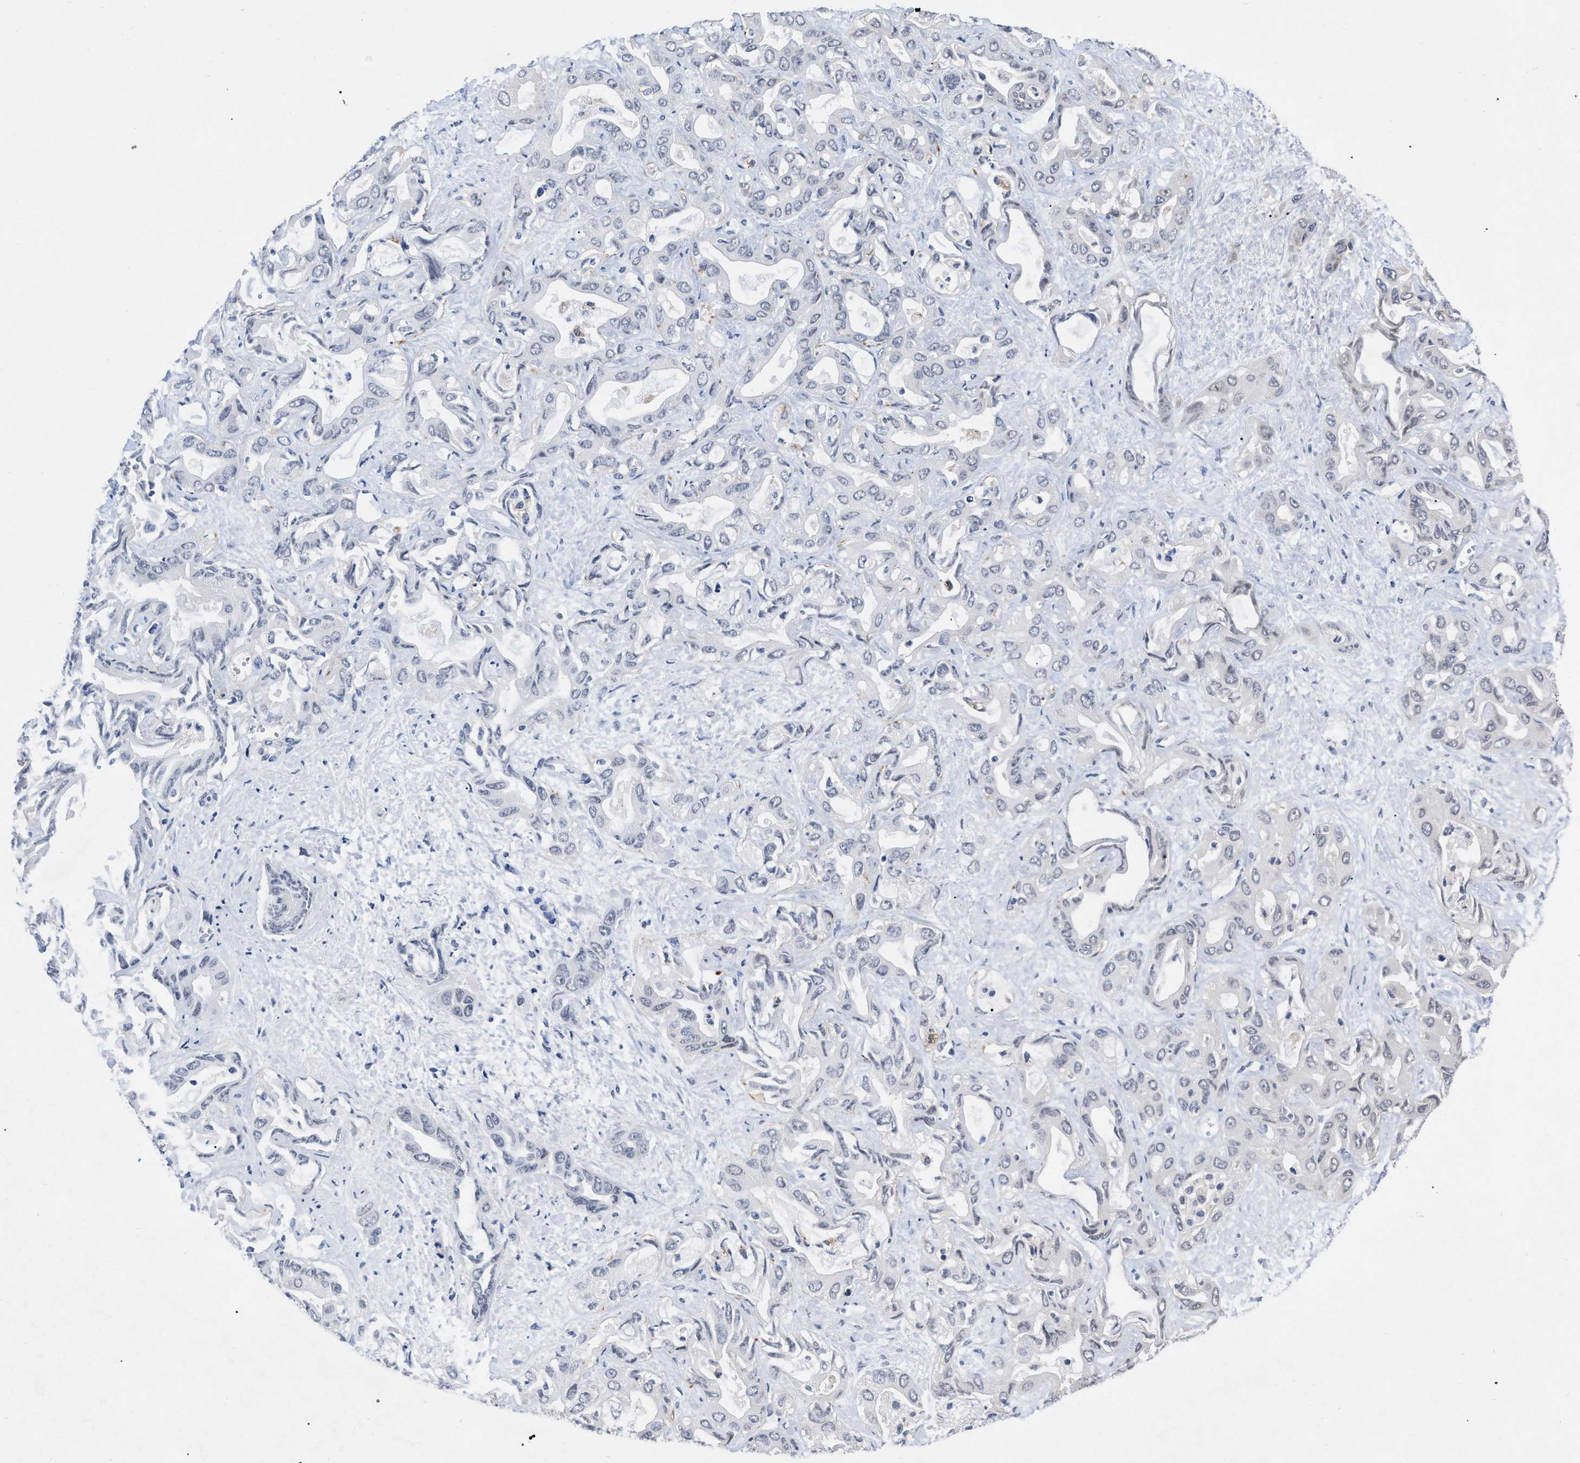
{"staining": {"intensity": "weak", "quantity": "25%-75%", "location": "cytoplasmic/membranous"}, "tissue": "liver cancer", "cell_type": "Tumor cells", "image_type": "cancer", "snomed": [{"axis": "morphology", "description": "Cholangiocarcinoma"}, {"axis": "topography", "description": "Liver"}], "caption": "Immunohistochemistry (IHC) micrograph of neoplastic tissue: cholangiocarcinoma (liver) stained using immunohistochemistry displays low levels of weak protein expression localized specifically in the cytoplasmic/membranous of tumor cells, appearing as a cytoplasmic/membranous brown color.", "gene": "UPF1", "patient": {"sex": "female", "age": 52}}